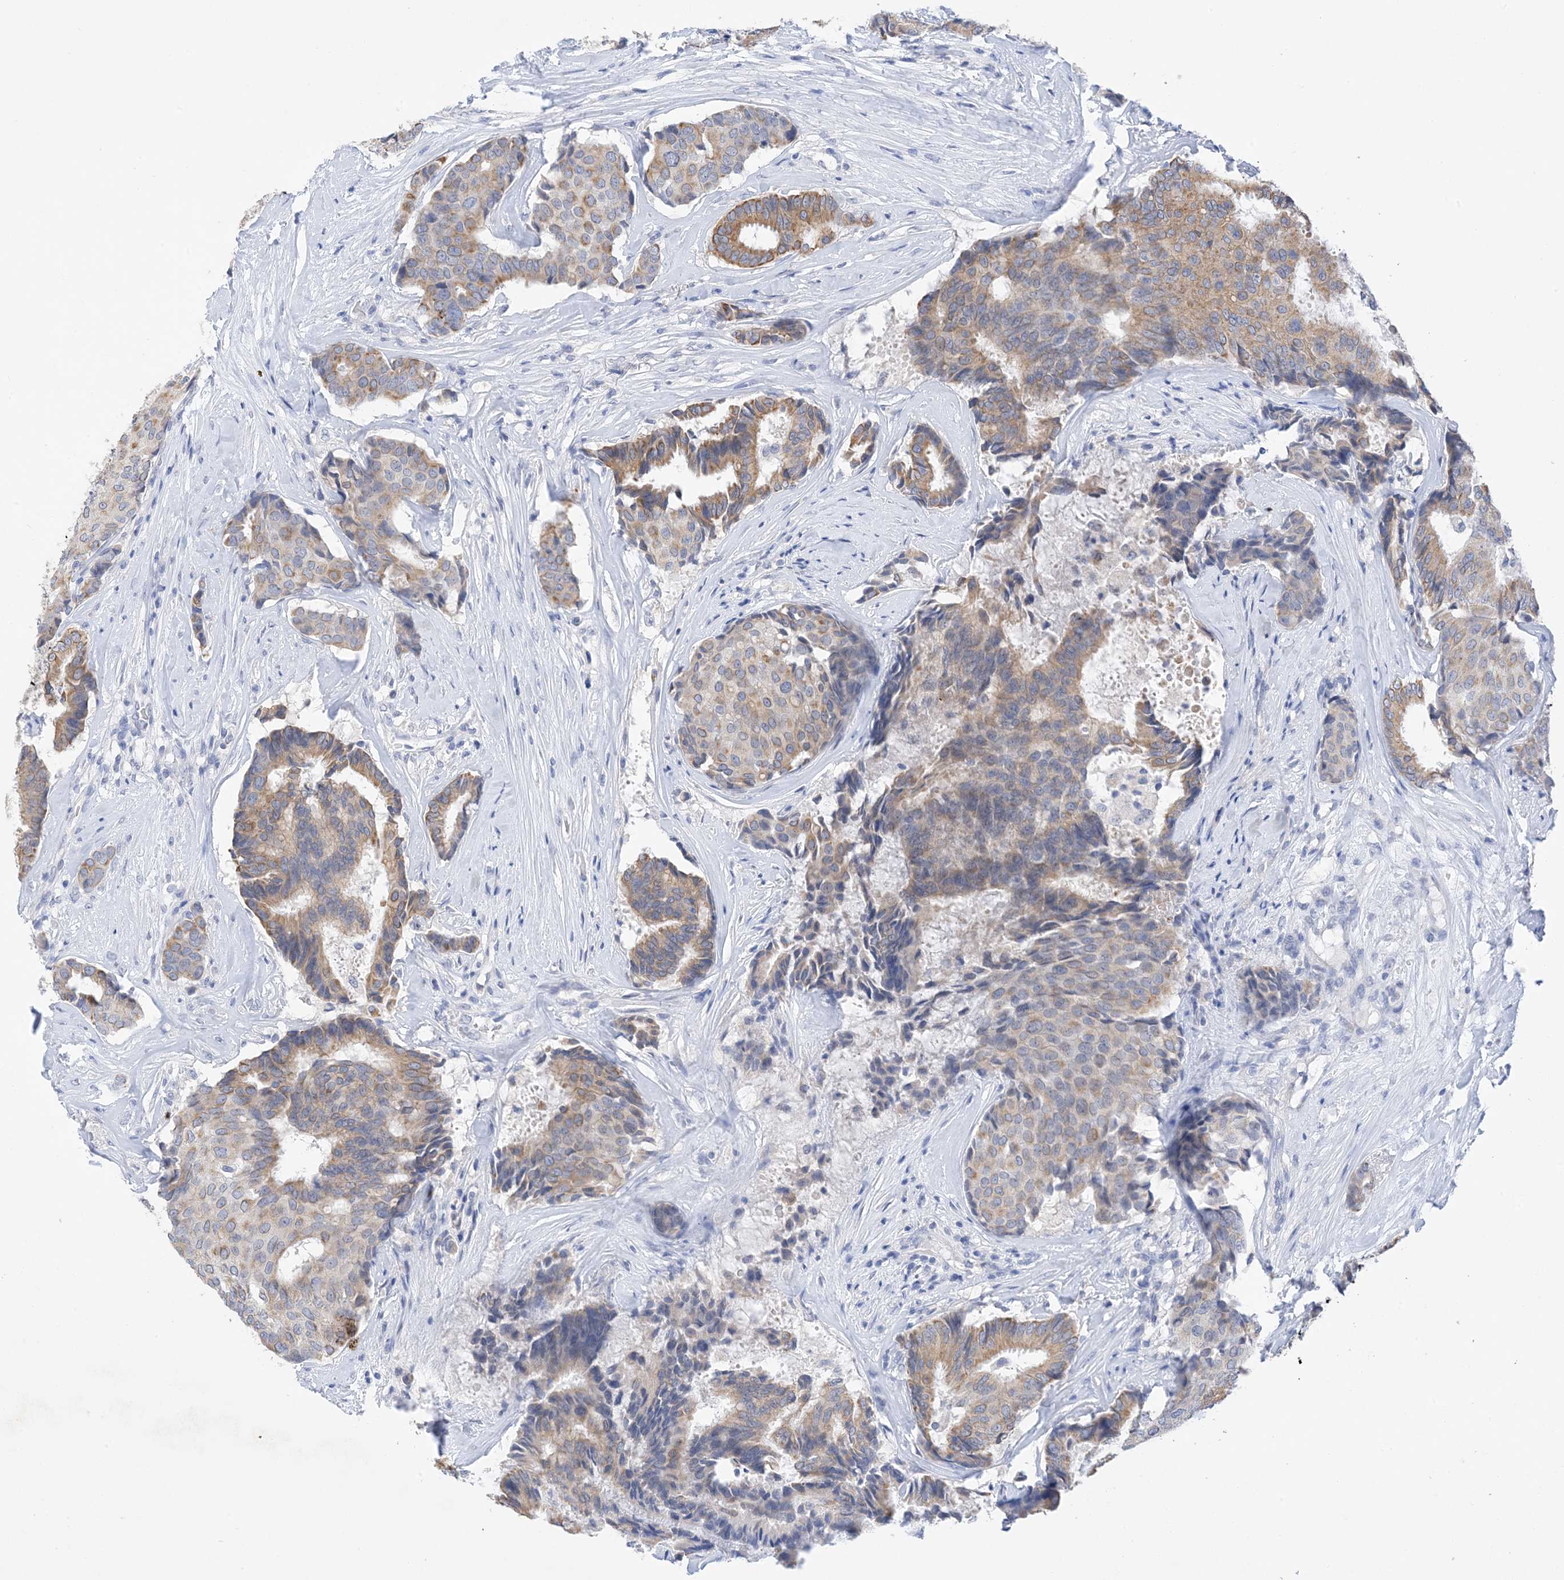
{"staining": {"intensity": "moderate", "quantity": "25%-75%", "location": "cytoplasmic/membranous"}, "tissue": "breast cancer", "cell_type": "Tumor cells", "image_type": "cancer", "snomed": [{"axis": "morphology", "description": "Duct carcinoma"}, {"axis": "topography", "description": "Breast"}], "caption": "Breast infiltrating ductal carcinoma stained for a protein displays moderate cytoplasmic/membranous positivity in tumor cells.", "gene": "PLK4", "patient": {"sex": "female", "age": 75}}